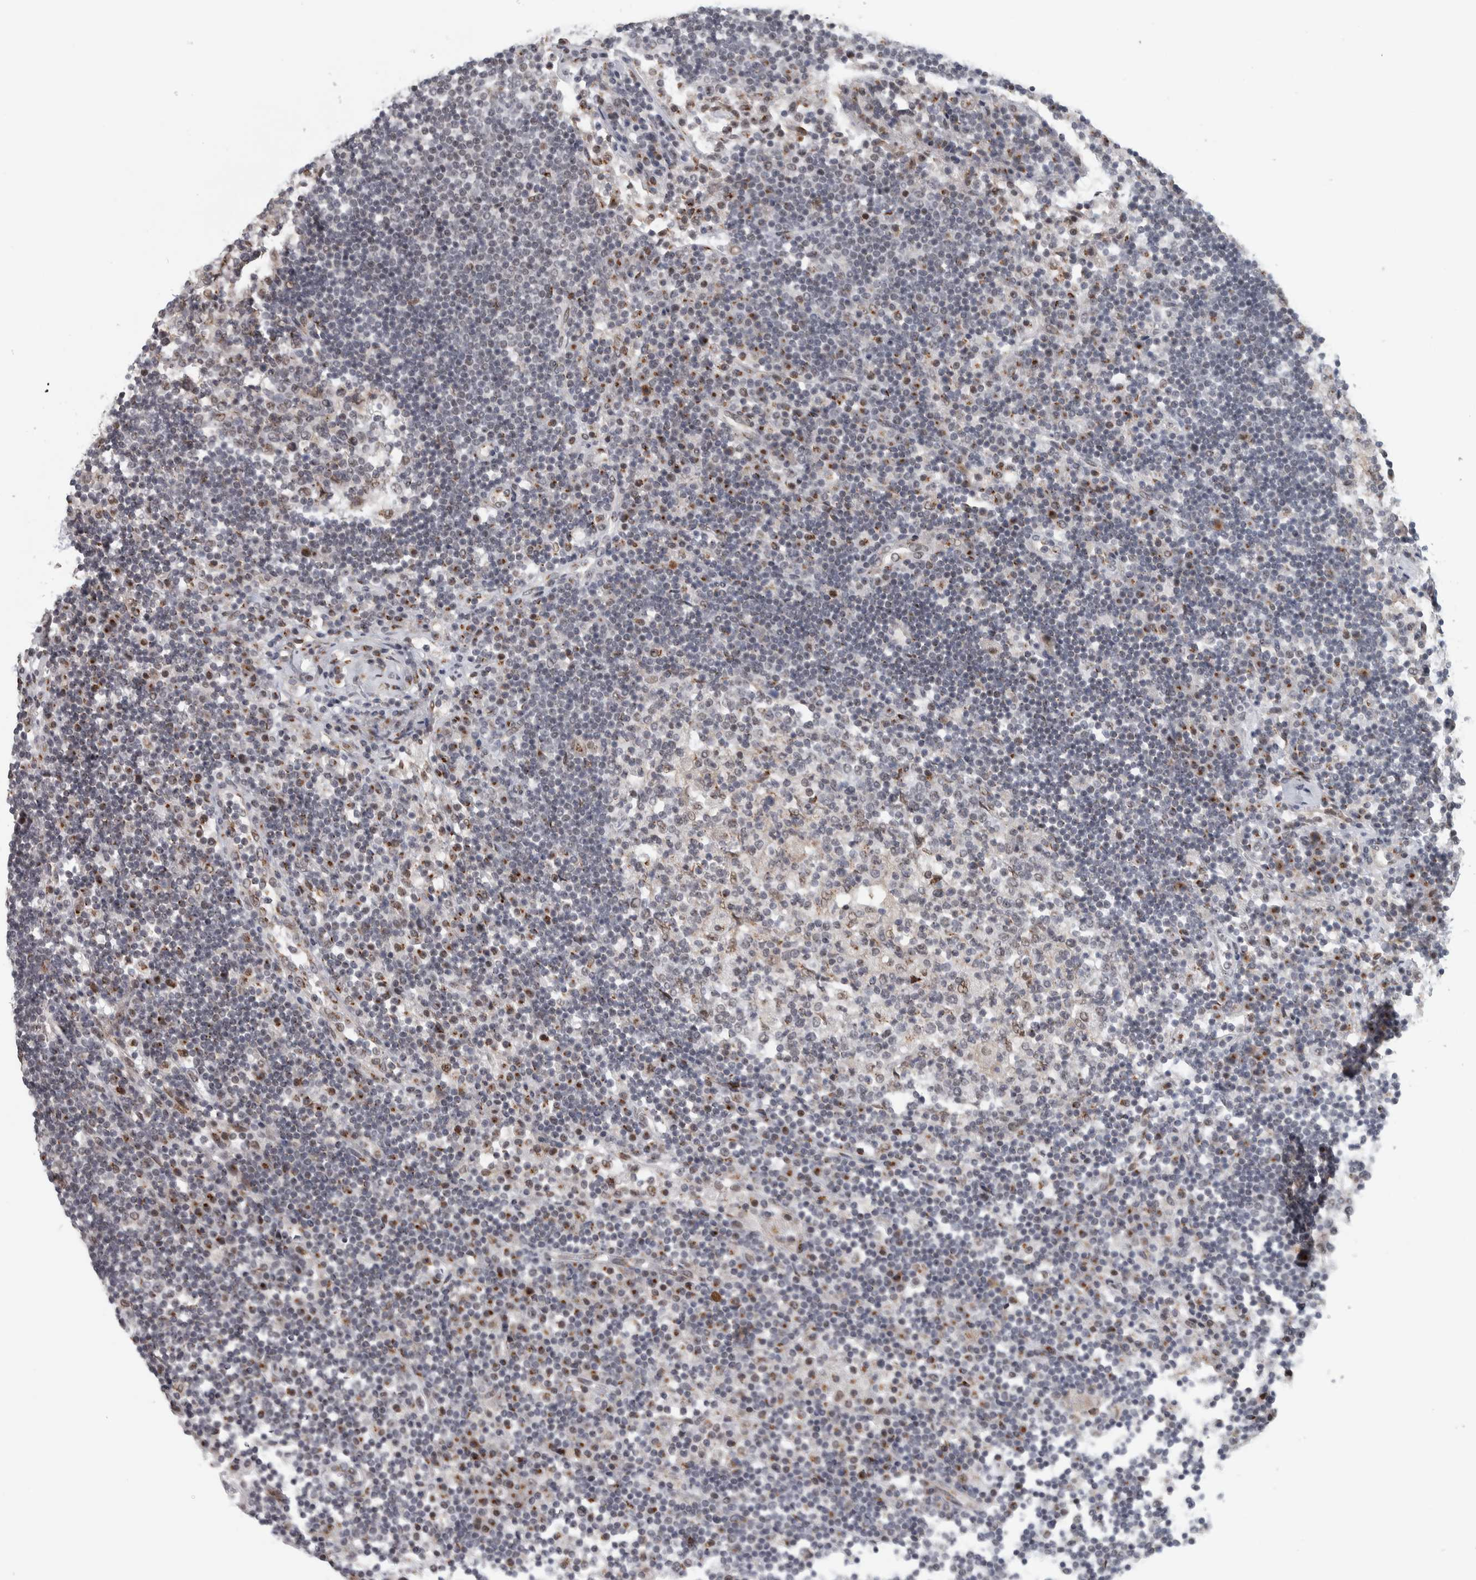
{"staining": {"intensity": "weak", "quantity": "<25%", "location": "cytoplasmic/membranous"}, "tissue": "lymph node", "cell_type": "Germinal center cells", "image_type": "normal", "snomed": [{"axis": "morphology", "description": "Normal tissue, NOS"}, {"axis": "topography", "description": "Lymph node"}], "caption": "Germinal center cells show no significant protein expression in normal lymph node.", "gene": "ZMYND8", "patient": {"sex": "female", "age": 53}}